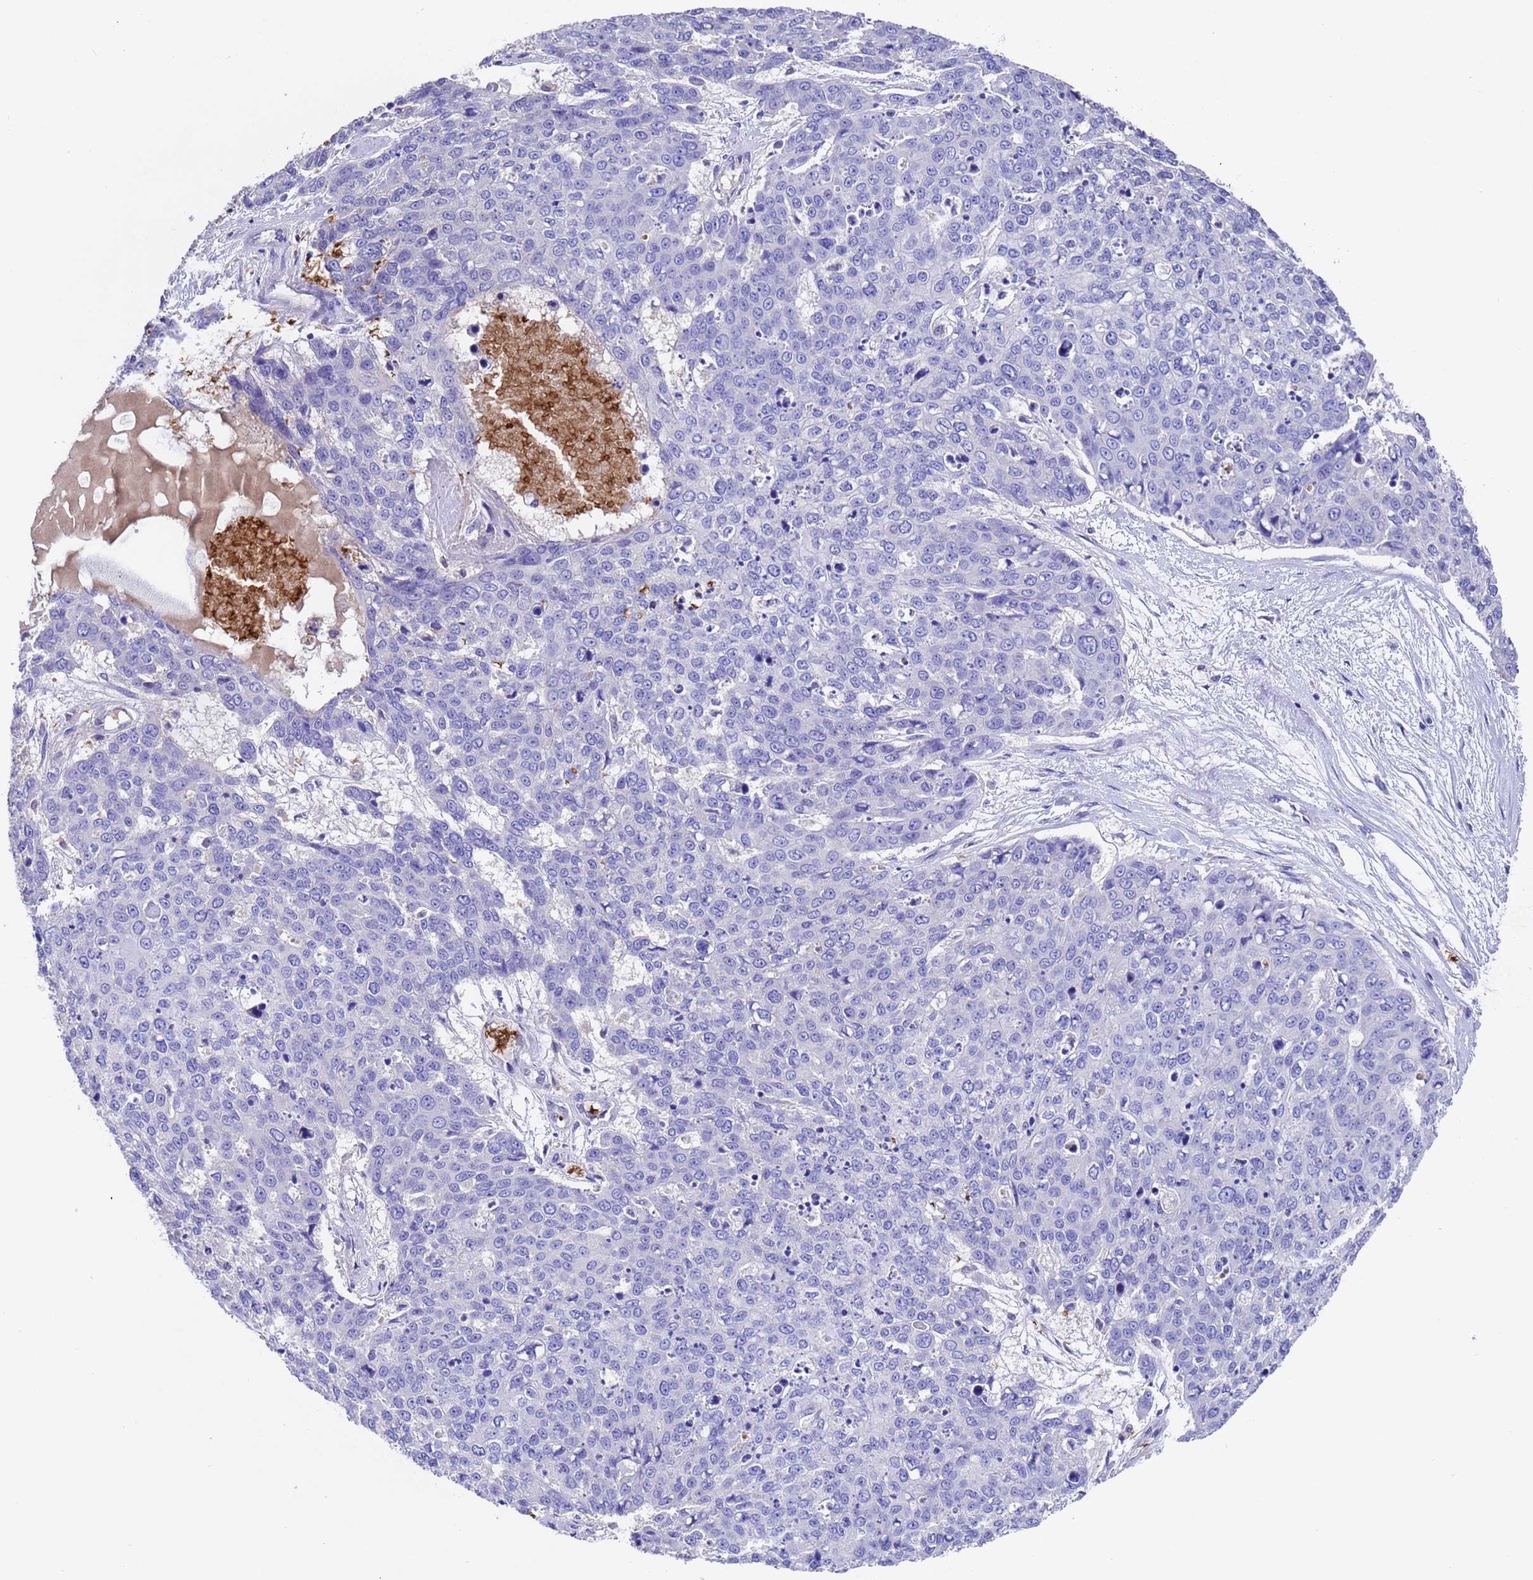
{"staining": {"intensity": "negative", "quantity": "none", "location": "none"}, "tissue": "skin cancer", "cell_type": "Tumor cells", "image_type": "cancer", "snomed": [{"axis": "morphology", "description": "Squamous cell carcinoma, NOS"}, {"axis": "topography", "description": "Skin"}], "caption": "Skin cancer stained for a protein using immunohistochemistry demonstrates no positivity tumor cells.", "gene": "ELP6", "patient": {"sex": "male", "age": 71}}